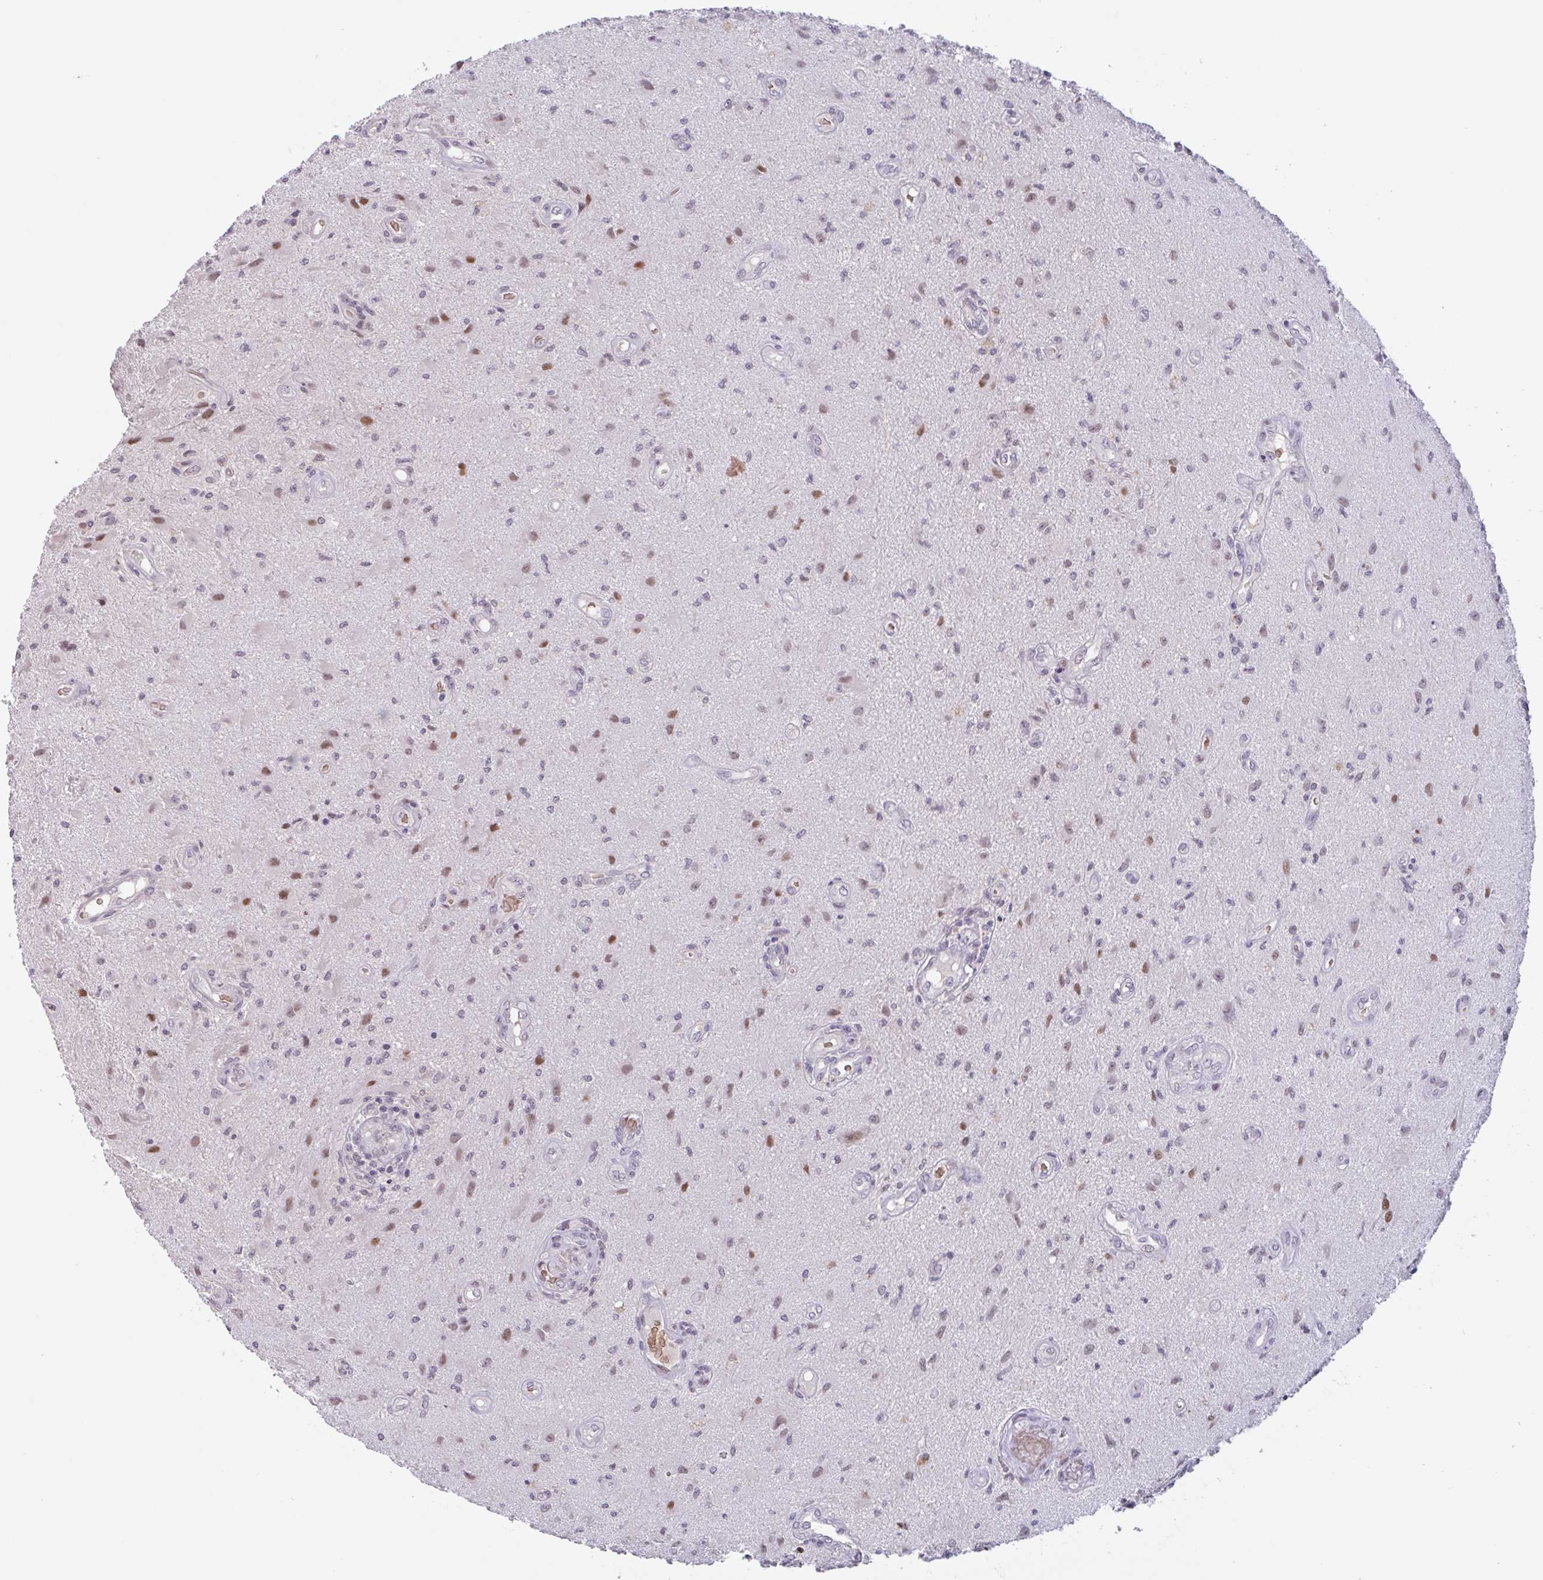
{"staining": {"intensity": "moderate", "quantity": "<25%", "location": "nuclear"}, "tissue": "glioma", "cell_type": "Tumor cells", "image_type": "cancer", "snomed": [{"axis": "morphology", "description": "Glioma, malignant, High grade"}, {"axis": "topography", "description": "Brain"}], "caption": "A low amount of moderate nuclear positivity is identified in approximately <25% of tumor cells in glioma tissue.", "gene": "RHAG", "patient": {"sex": "male", "age": 67}}